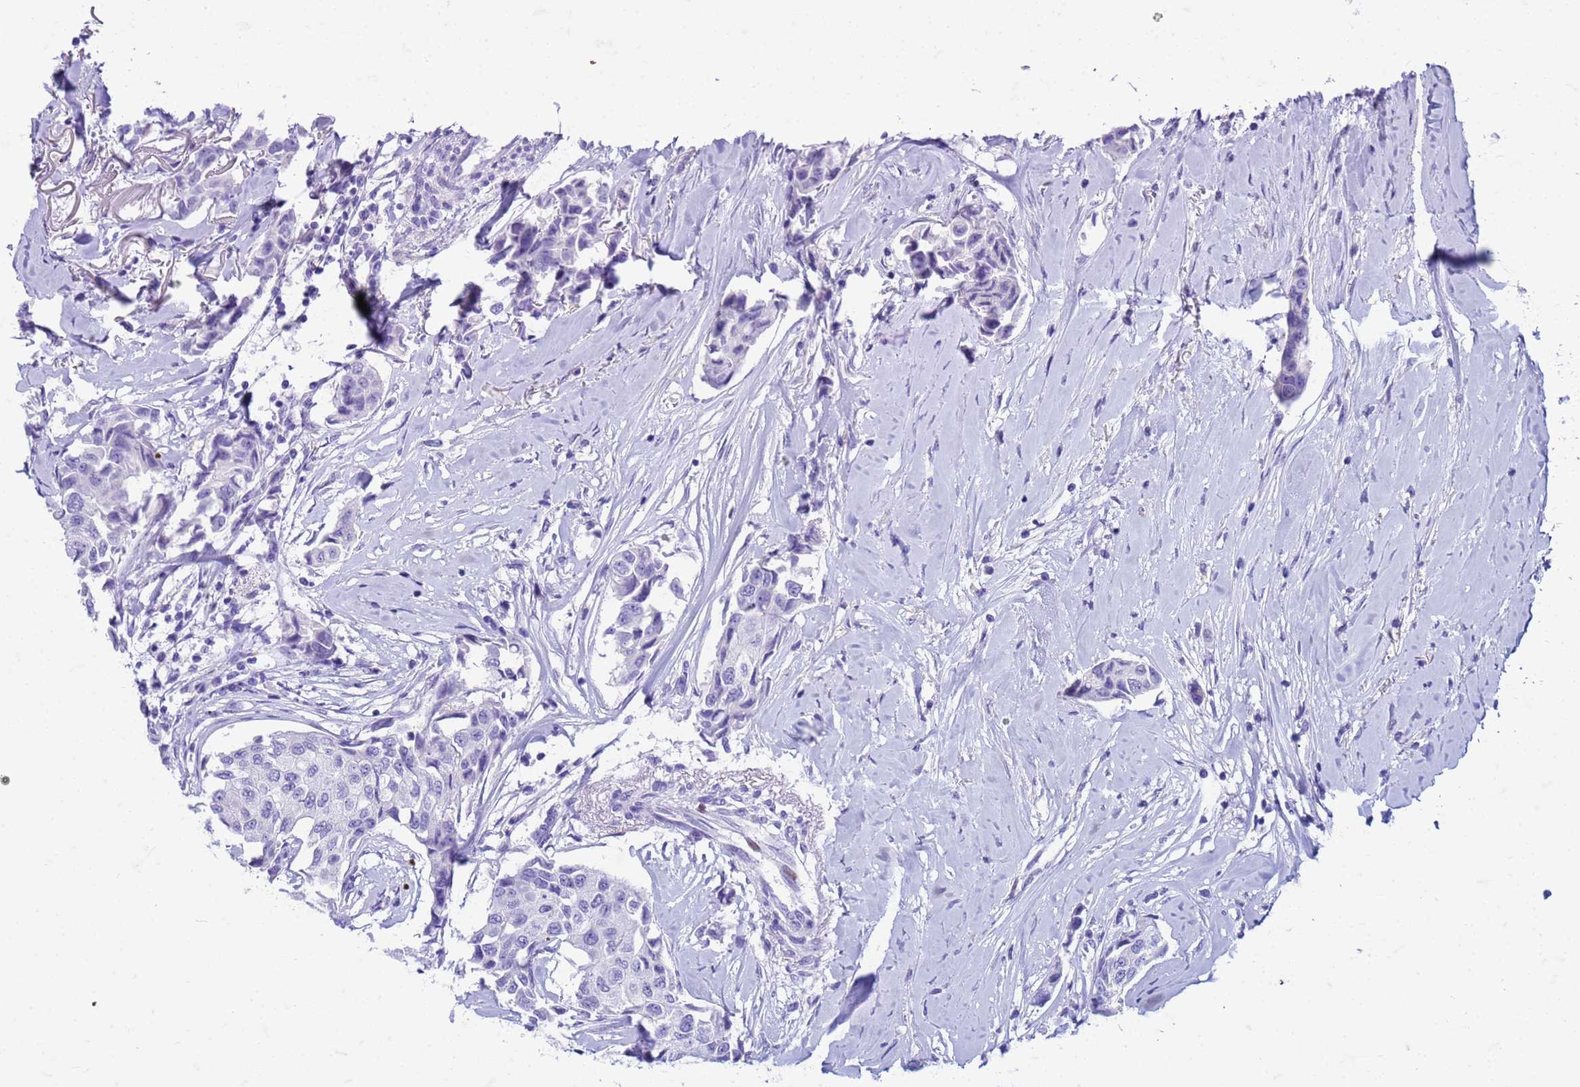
{"staining": {"intensity": "negative", "quantity": "none", "location": "none"}, "tissue": "breast cancer", "cell_type": "Tumor cells", "image_type": "cancer", "snomed": [{"axis": "morphology", "description": "Duct carcinoma"}, {"axis": "topography", "description": "Breast"}], "caption": "IHC of breast intraductal carcinoma shows no staining in tumor cells. The staining was performed using DAB (3,3'-diaminobenzidine) to visualize the protein expression in brown, while the nuclei were stained in blue with hematoxylin (Magnification: 20x).", "gene": "CFAP100", "patient": {"sex": "female", "age": 80}}